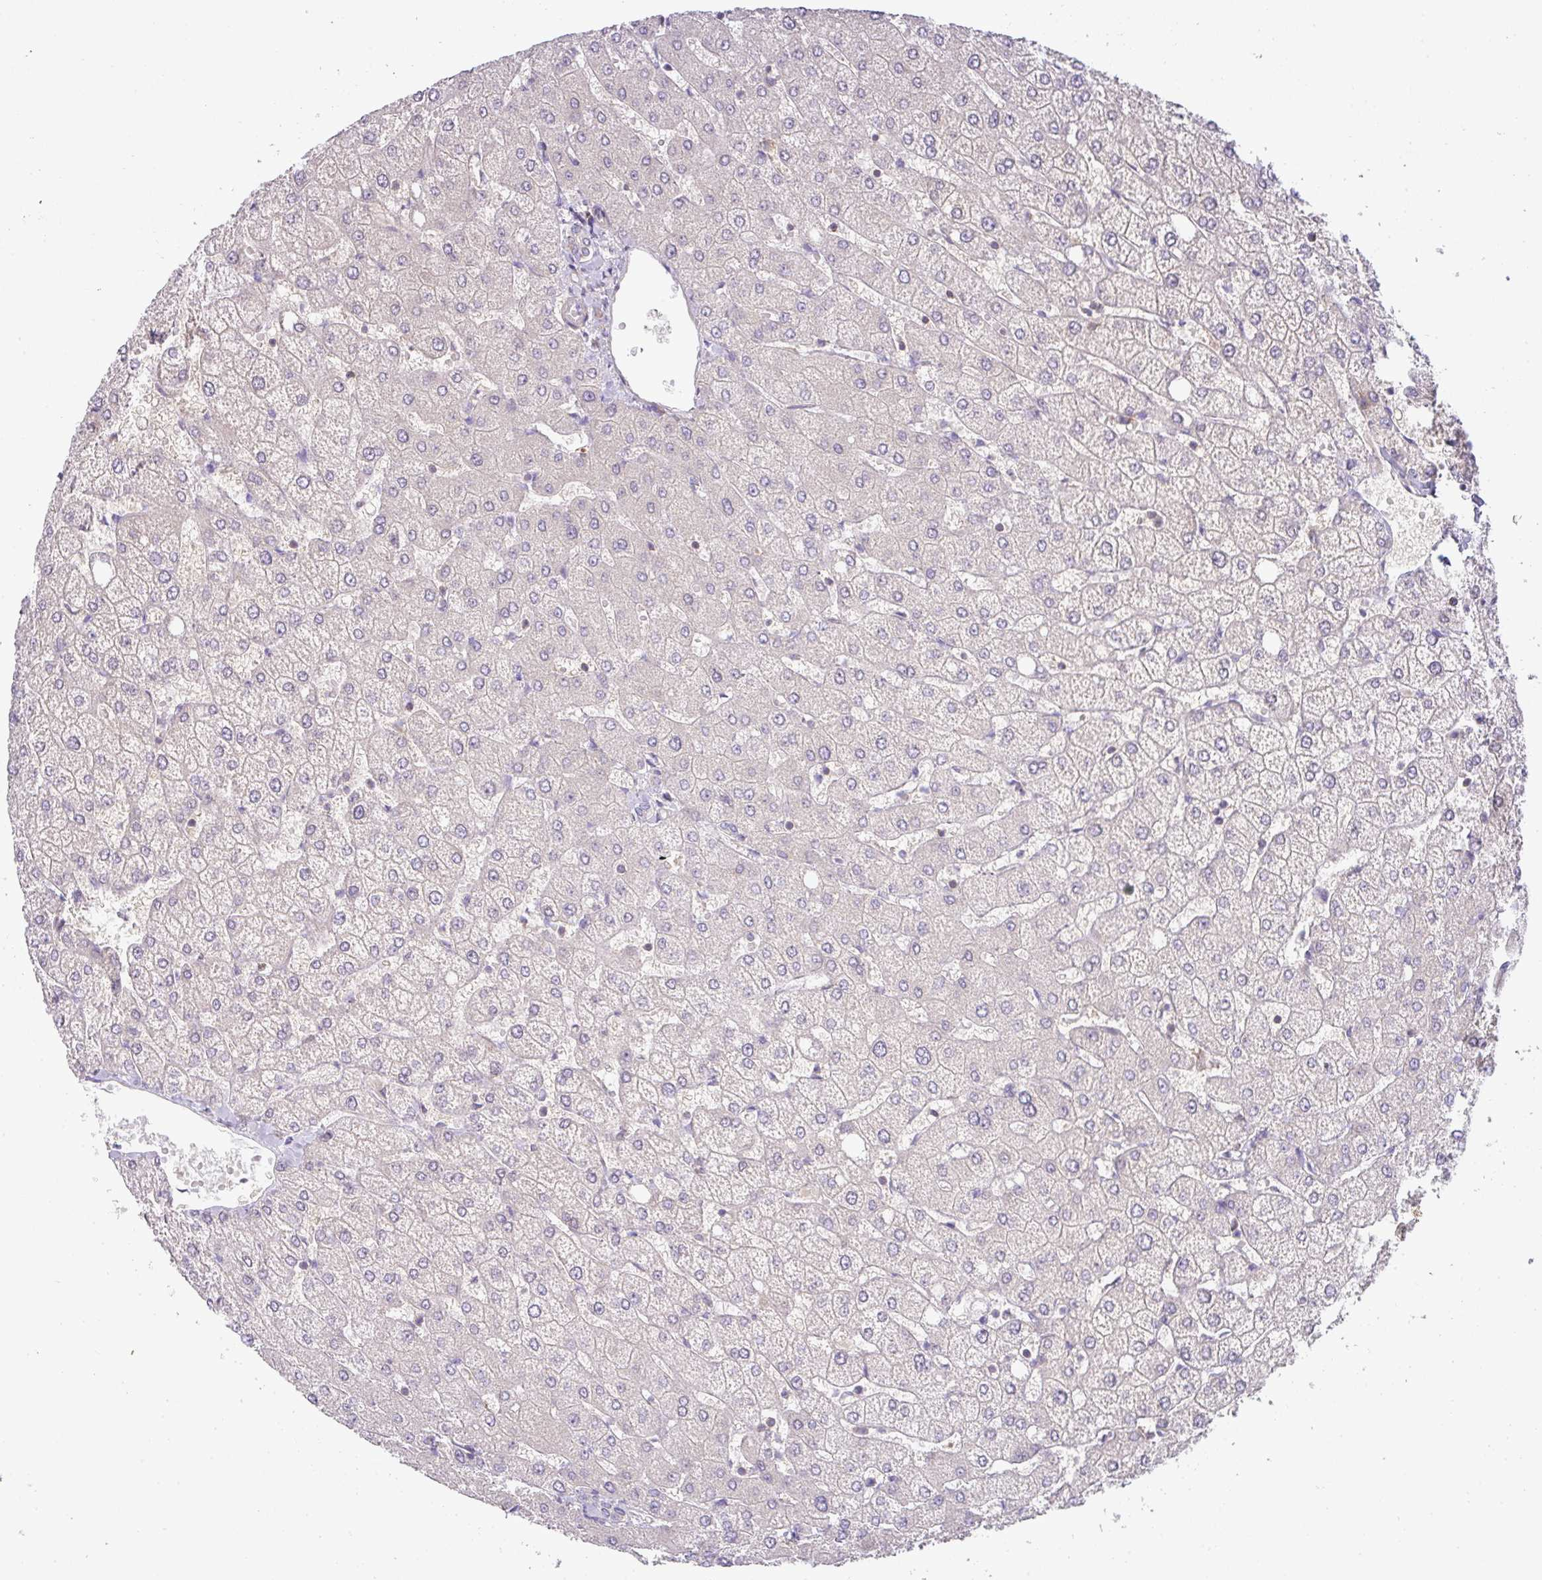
{"staining": {"intensity": "negative", "quantity": "none", "location": "none"}, "tissue": "liver", "cell_type": "Cholangiocytes", "image_type": "normal", "snomed": [{"axis": "morphology", "description": "Normal tissue, NOS"}, {"axis": "topography", "description": "Liver"}], "caption": "The image reveals no significant positivity in cholangiocytes of liver. Nuclei are stained in blue.", "gene": "ZNF211", "patient": {"sex": "female", "age": 54}}